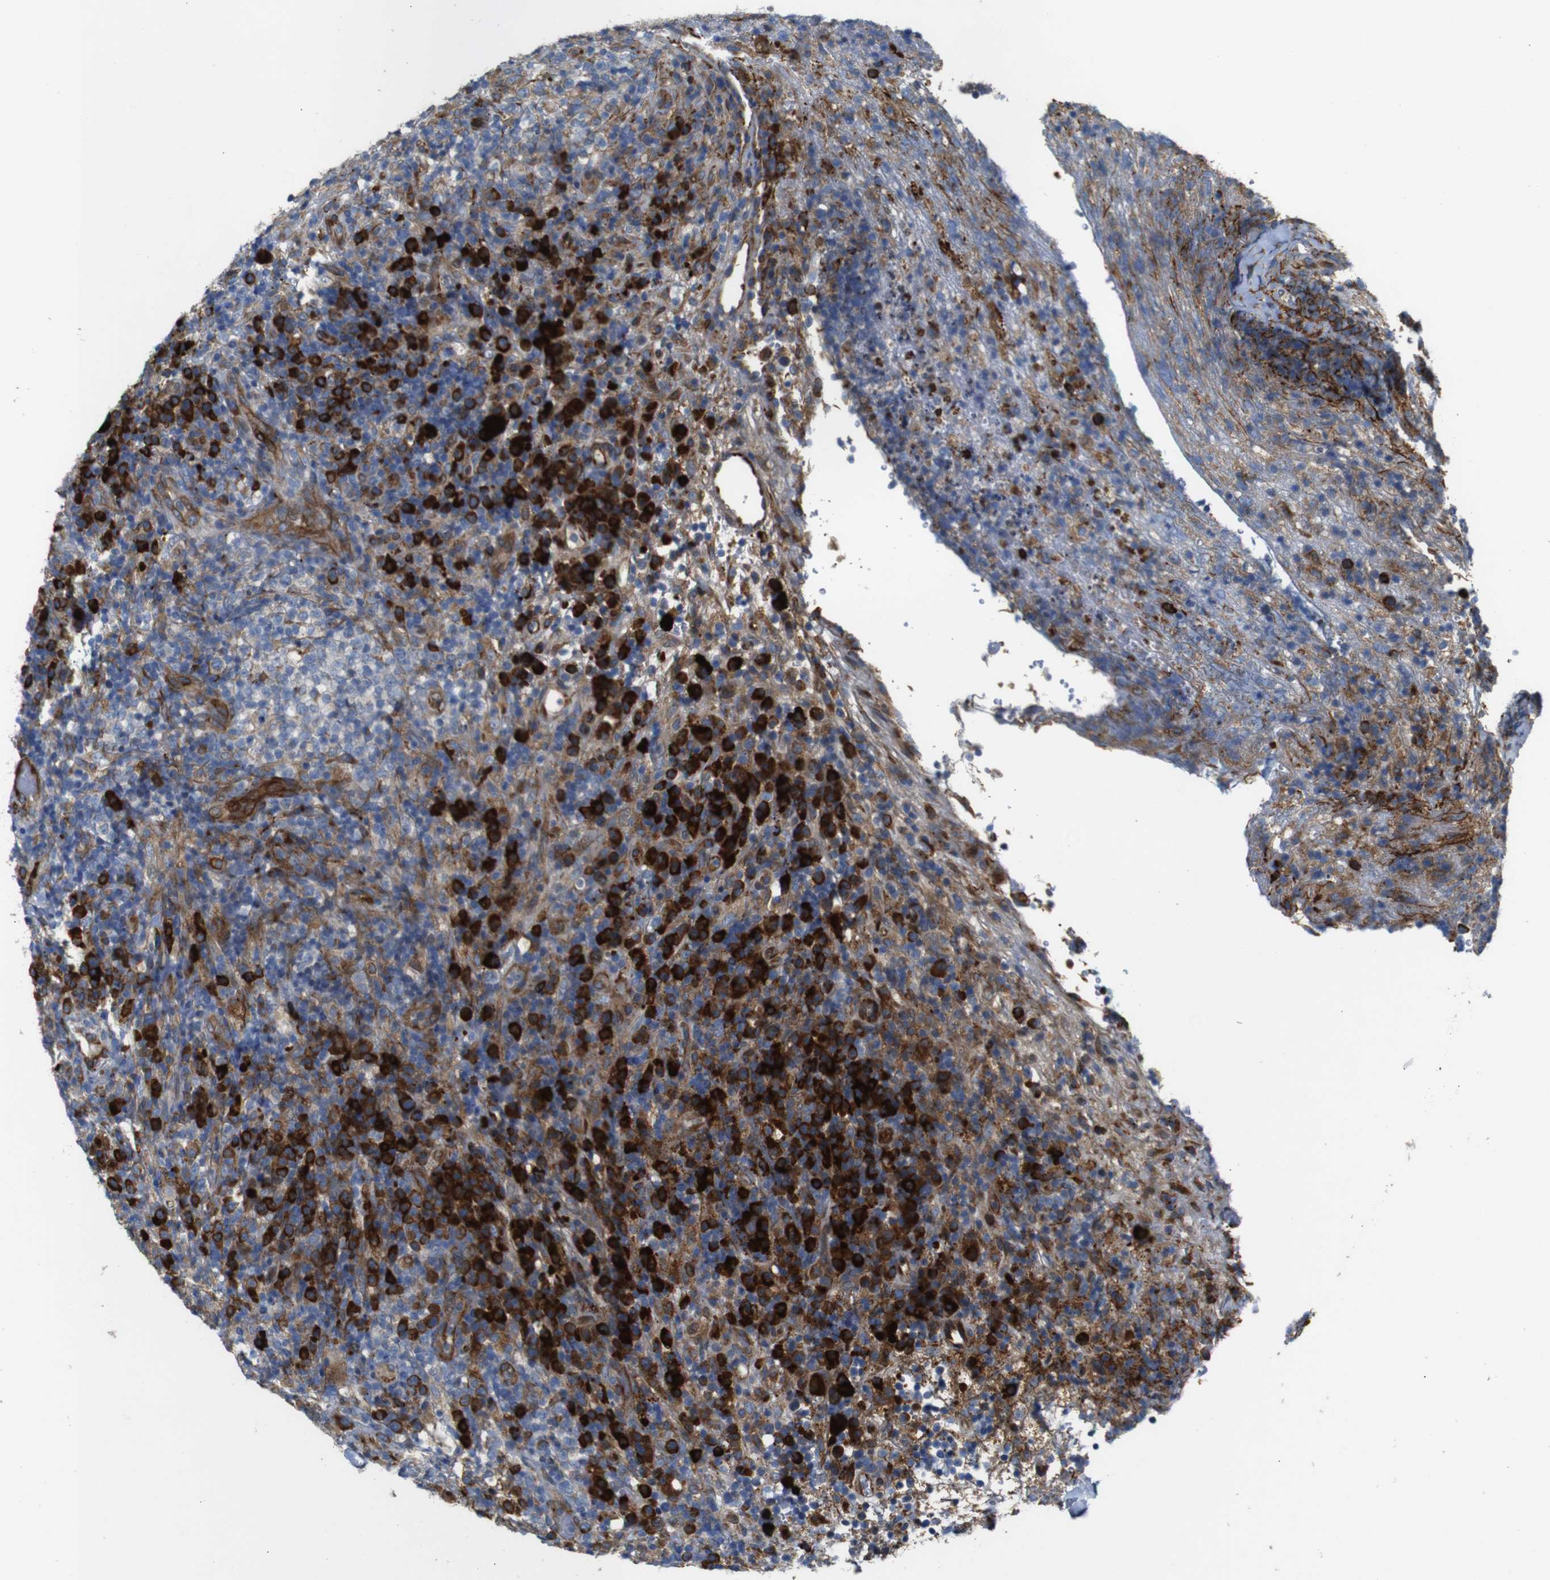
{"staining": {"intensity": "moderate", "quantity": "25%-75%", "location": "cytoplasmic/membranous"}, "tissue": "lymphoma", "cell_type": "Tumor cells", "image_type": "cancer", "snomed": [{"axis": "morphology", "description": "Malignant lymphoma, non-Hodgkin's type, High grade"}, {"axis": "topography", "description": "Lymph node"}], "caption": "About 25%-75% of tumor cells in lymphoma reveal moderate cytoplasmic/membranous protein staining as visualized by brown immunohistochemical staining.", "gene": "UBE2G2", "patient": {"sex": "female", "age": 76}}